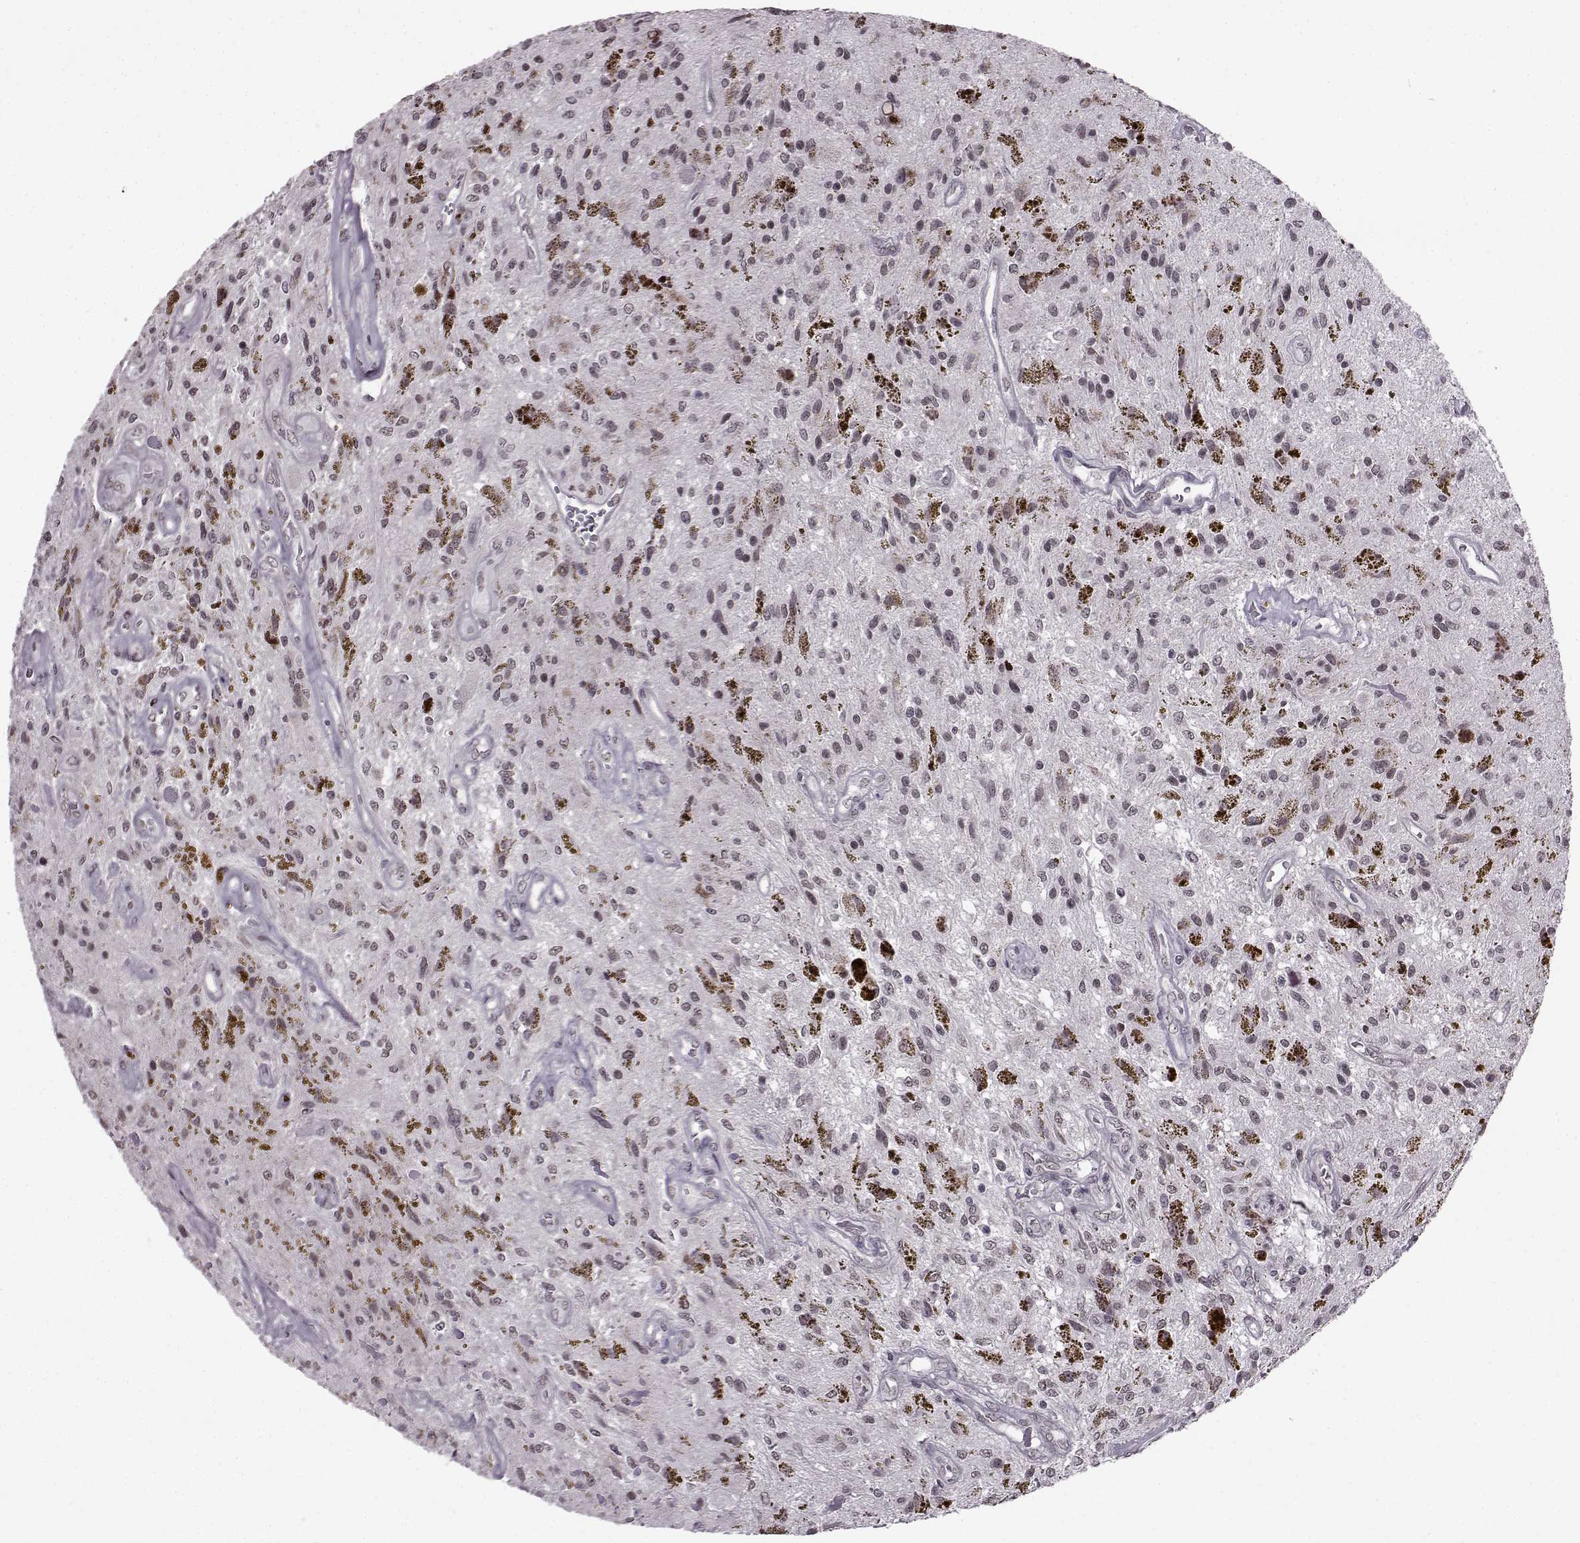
{"staining": {"intensity": "negative", "quantity": "none", "location": "none"}, "tissue": "glioma", "cell_type": "Tumor cells", "image_type": "cancer", "snomed": [{"axis": "morphology", "description": "Glioma, malignant, Low grade"}, {"axis": "topography", "description": "Cerebellum"}], "caption": "Image shows no significant protein positivity in tumor cells of malignant glioma (low-grade).", "gene": "SLC28A2", "patient": {"sex": "female", "age": 14}}